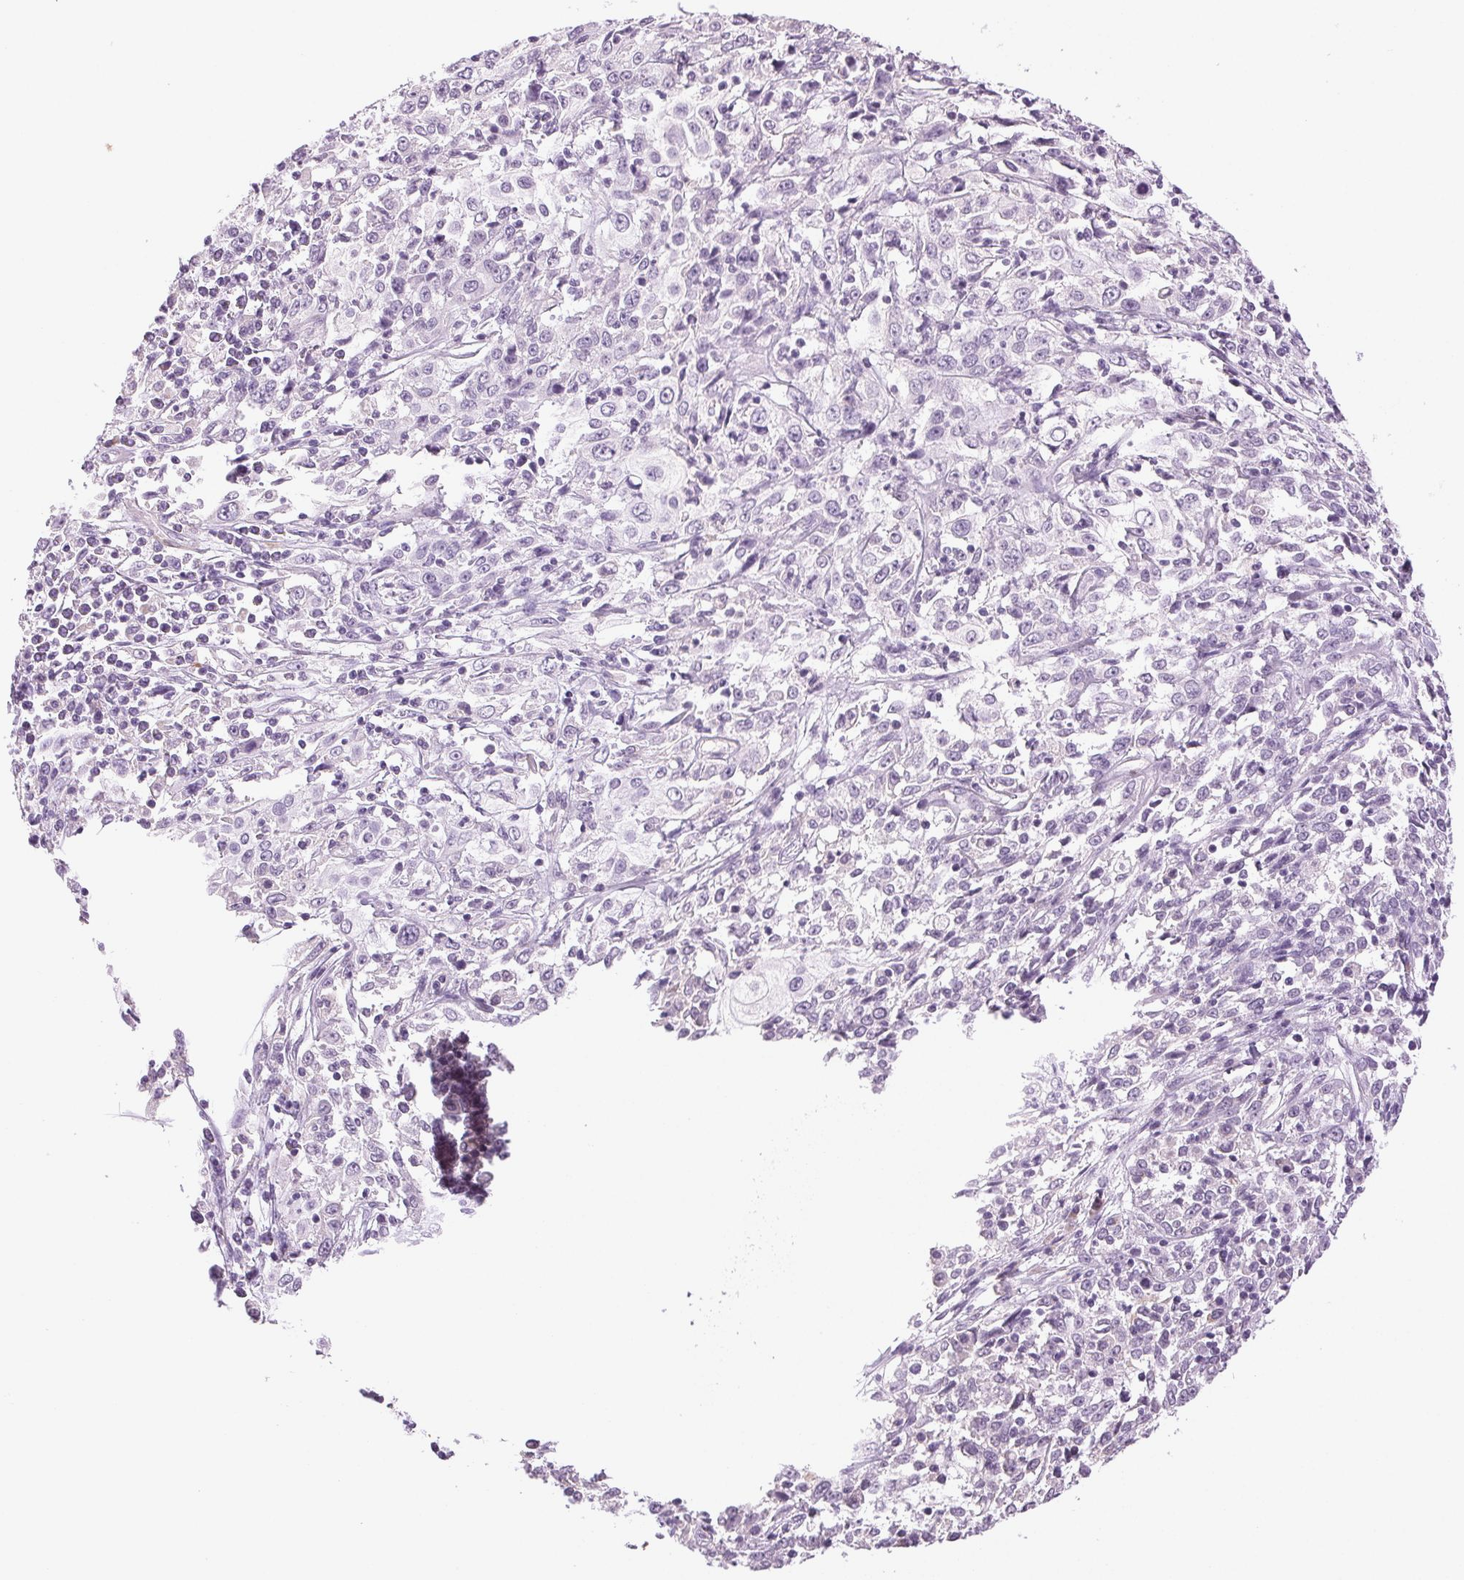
{"staining": {"intensity": "negative", "quantity": "none", "location": "none"}, "tissue": "cervical cancer", "cell_type": "Tumor cells", "image_type": "cancer", "snomed": [{"axis": "morphology", "description": "Adenocarcinoma, NOS"}, {"axis": "topography", "description": "Cervix"}], "caption": "Protein analysis of cervical cancer shows no significant expression in tumor cells. (Immunohistochemistry (ihc), brightfield microscopy, high magnification).", "gene": "DNAJC6", "patient": {"sex": "female", "age": 40}}